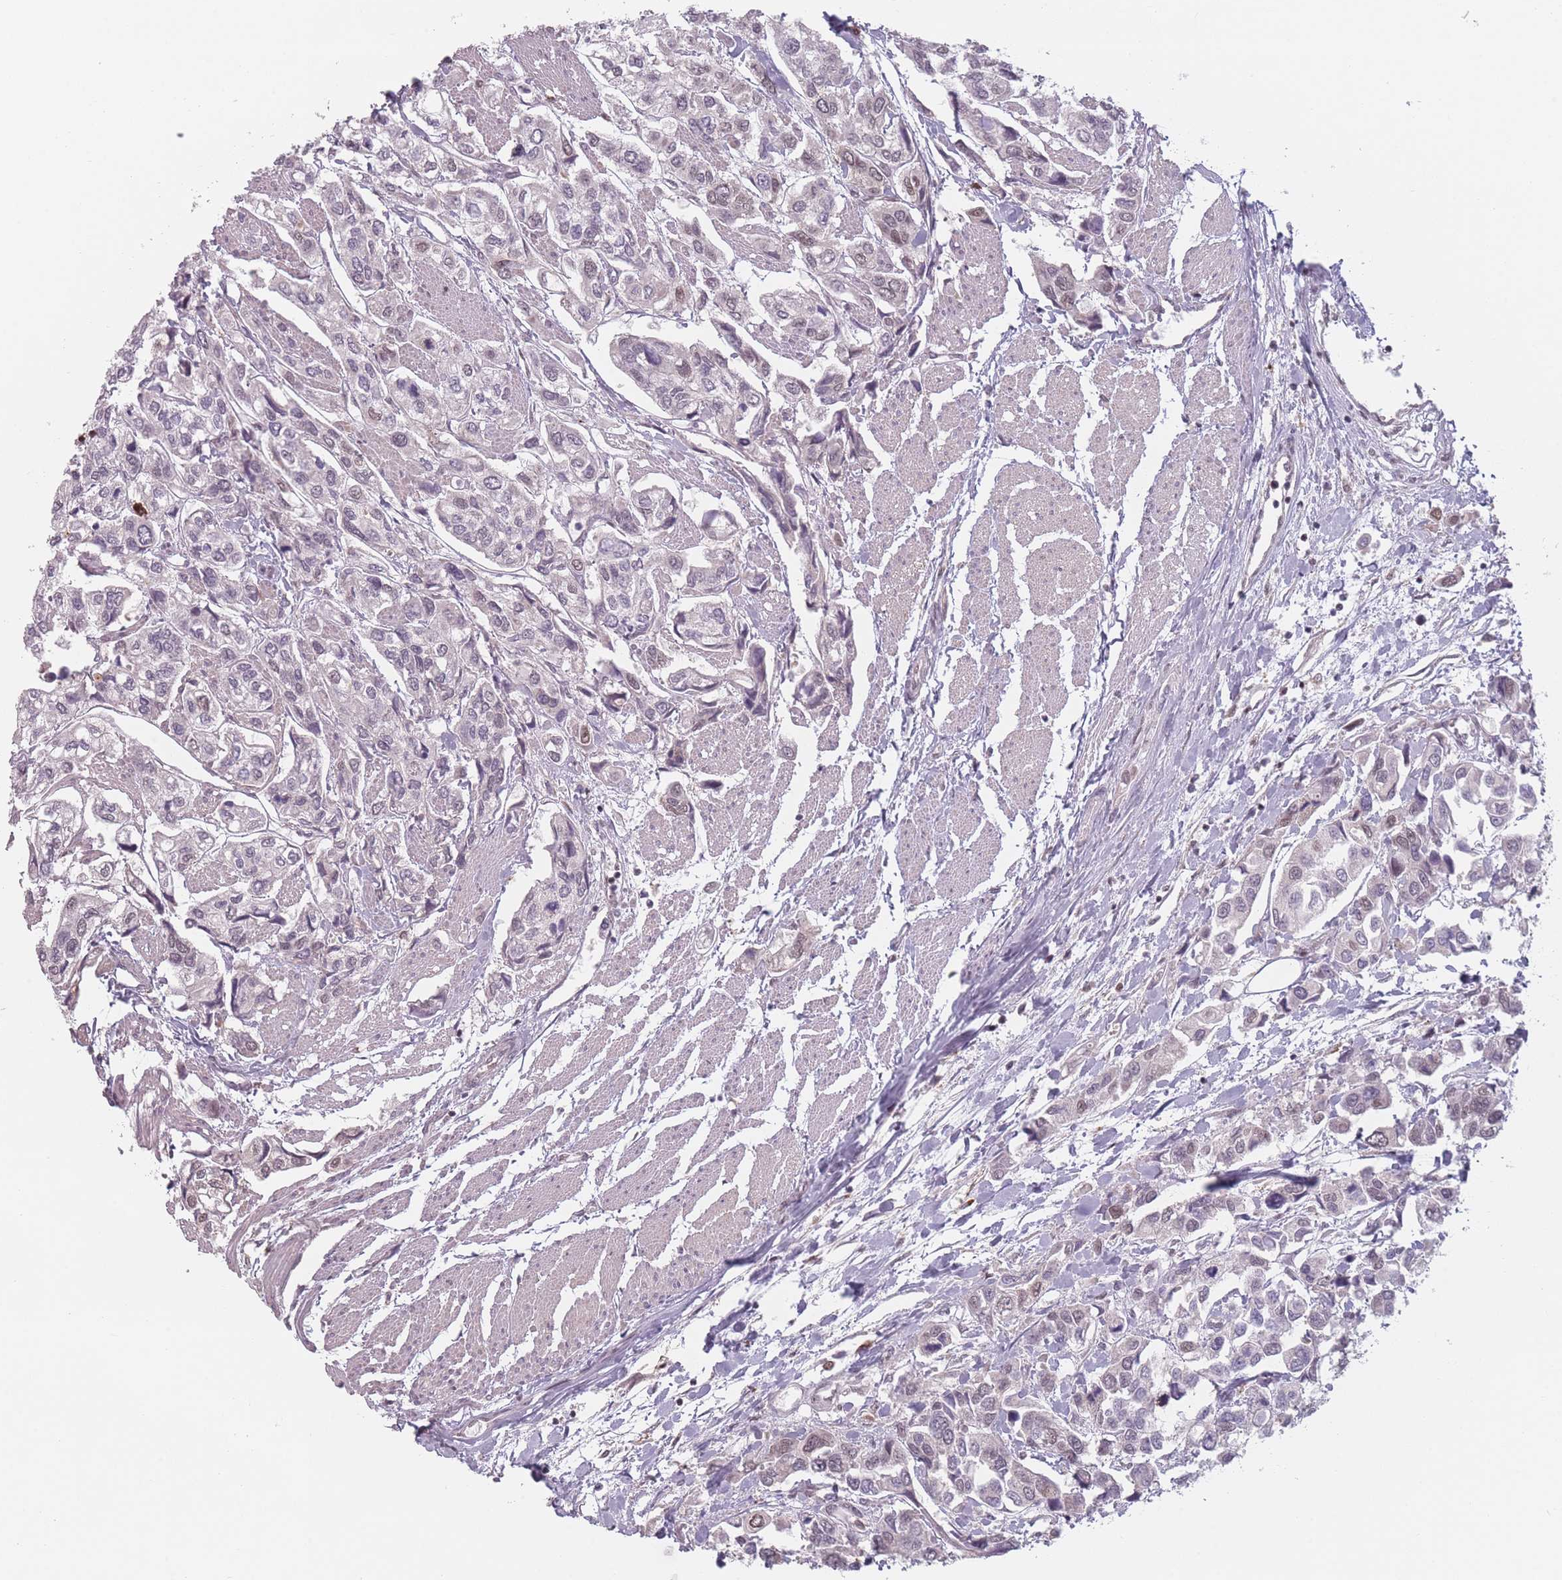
{"staining": {"intensity": "moderate", "quantity": "25%-75%", "location": "nuclear"}, "tissue": "urothelial cancer", "cell_type": "Tumor cells", "image_type": "cancer", "snomed": [{"axis": "morphology", "description": "Urothelial carcinoma, High grade"}, {"axis": "topography", "description": "Urinary bladder"}], "caption": "Immunohistochemistry histopathology image of human urothelial cancer stained for a protein (brown), which exhibits medium levels of moderate nuclear staining in about 25%-75% of tumor cells.", "gene": "OR10C1", "patient": {"sex": "male", "age": 67}}